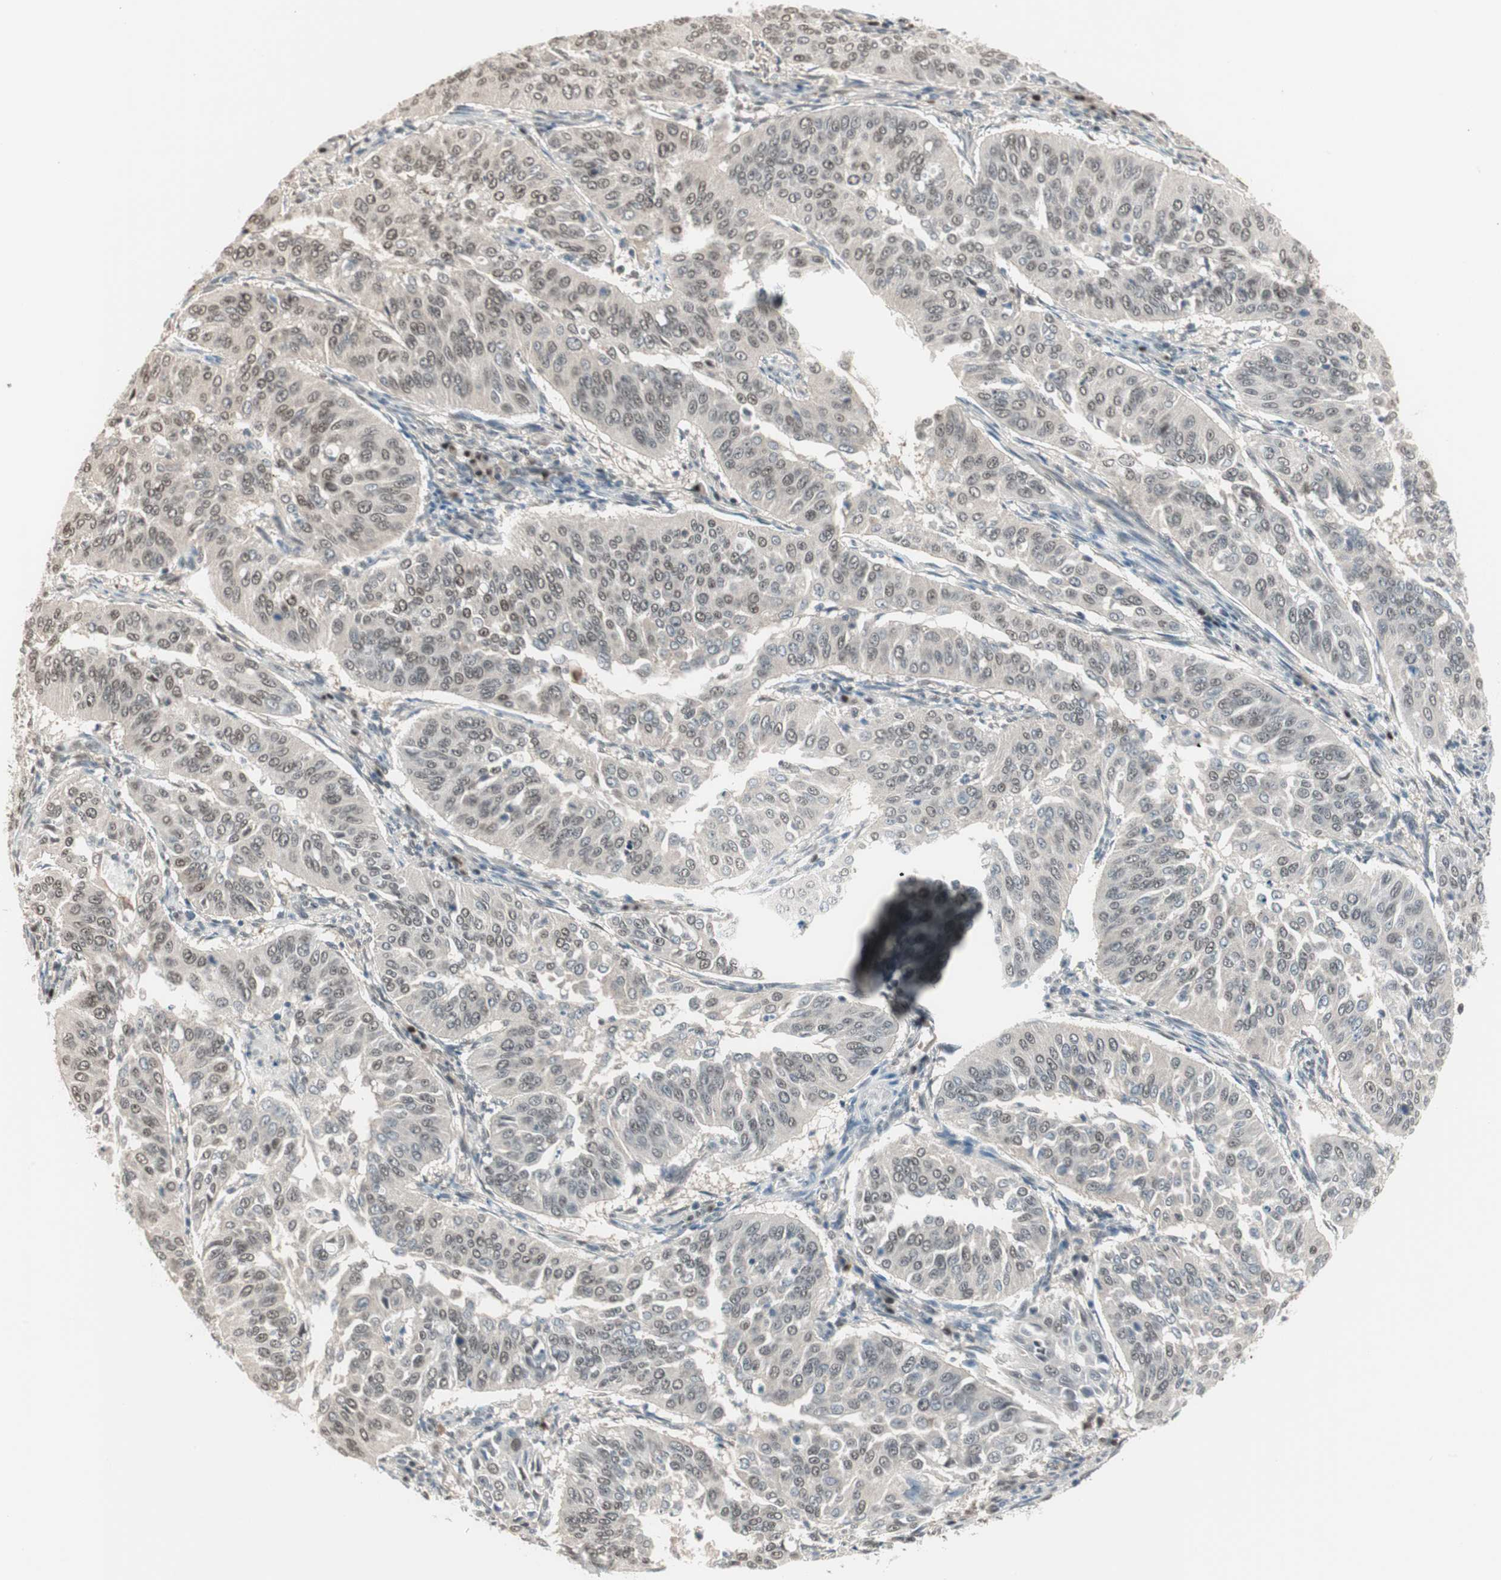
{"staining": {"intensity": "weak", "quantity": "<25%", "location": "nuclear"}, "tissue": "cervical cancer", "cell_type": "Tumor cells", "image_type": "cancer", "snomed": [{"axis": "morphology", "description": "Normal tissue, NOS"}, {"axis": "morphology", "description": "Squamous cell carcinoma, NOS"}, {"axis": "topography", "description": "Cervix"}], "caption": "The micrograph displays no significant positivity in tumor cells of squamous cell carcinoma (cervical). The staining is performed using DAB brown chromogen with nuclei counter-stained in using hematoxylin.", "gene": "LONP2", "patient": {"sex": "female", "age": 39}}